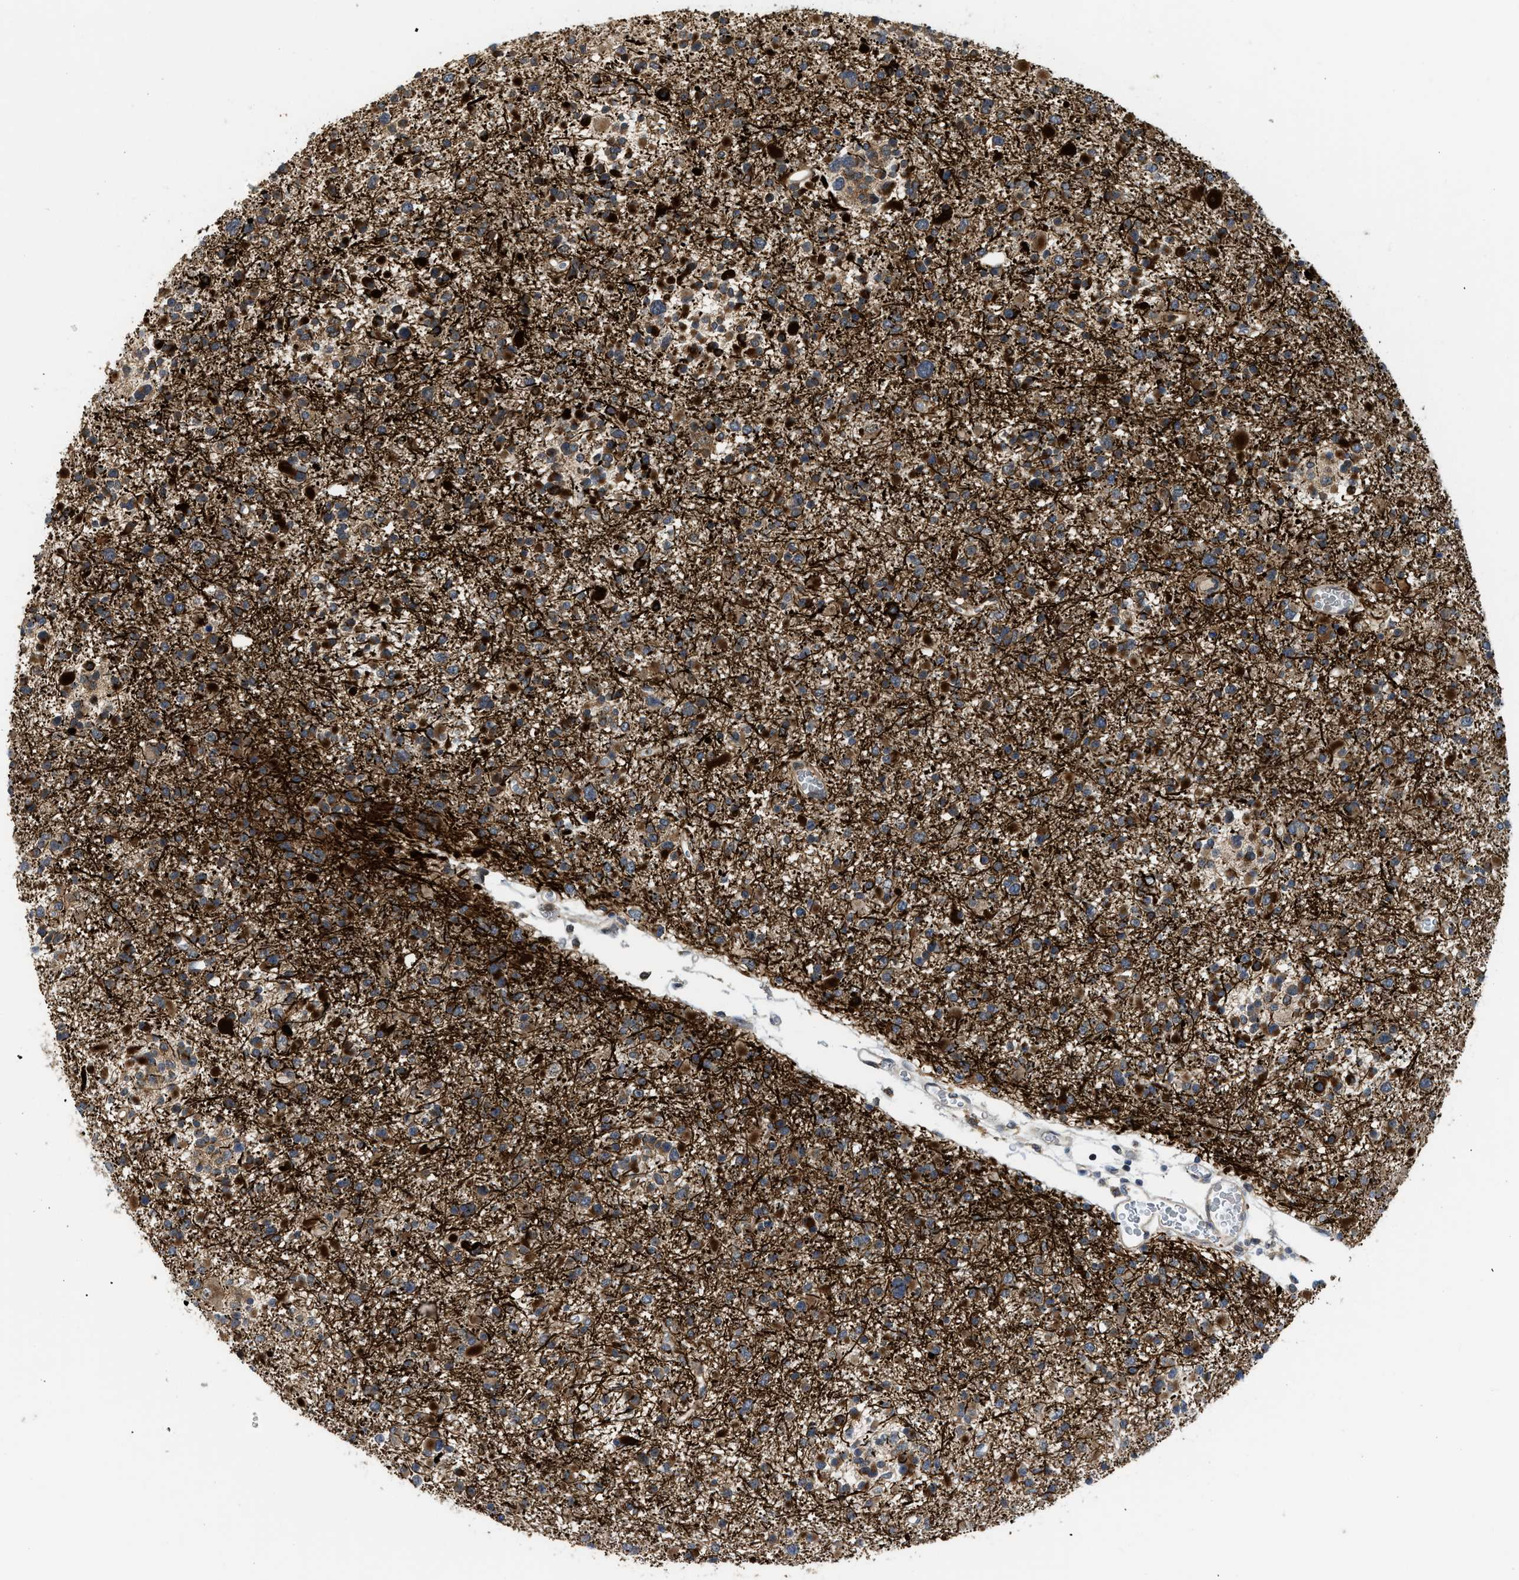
{"staining": {"intensity": "strong", "quantity": ">75%", "location": "cytoplasmic/membranous,nuclear"}, "tissue": "glioma", "cell_type": "Tumor cells", "image_type": "cancer", "snomed": [{"axis": "morphology", "description": "Glioma, malignant, Low grade"}, {"axis": "topography", "description": "Brain"}], "caption": "A brown stain shows strong cytoplasmic/membranous and nuclear staining of a protein in malignant glioma (low-grade) tumor cells.", "gene": "DNAJC28", "patient": {"sex": "female", "age": 22}}